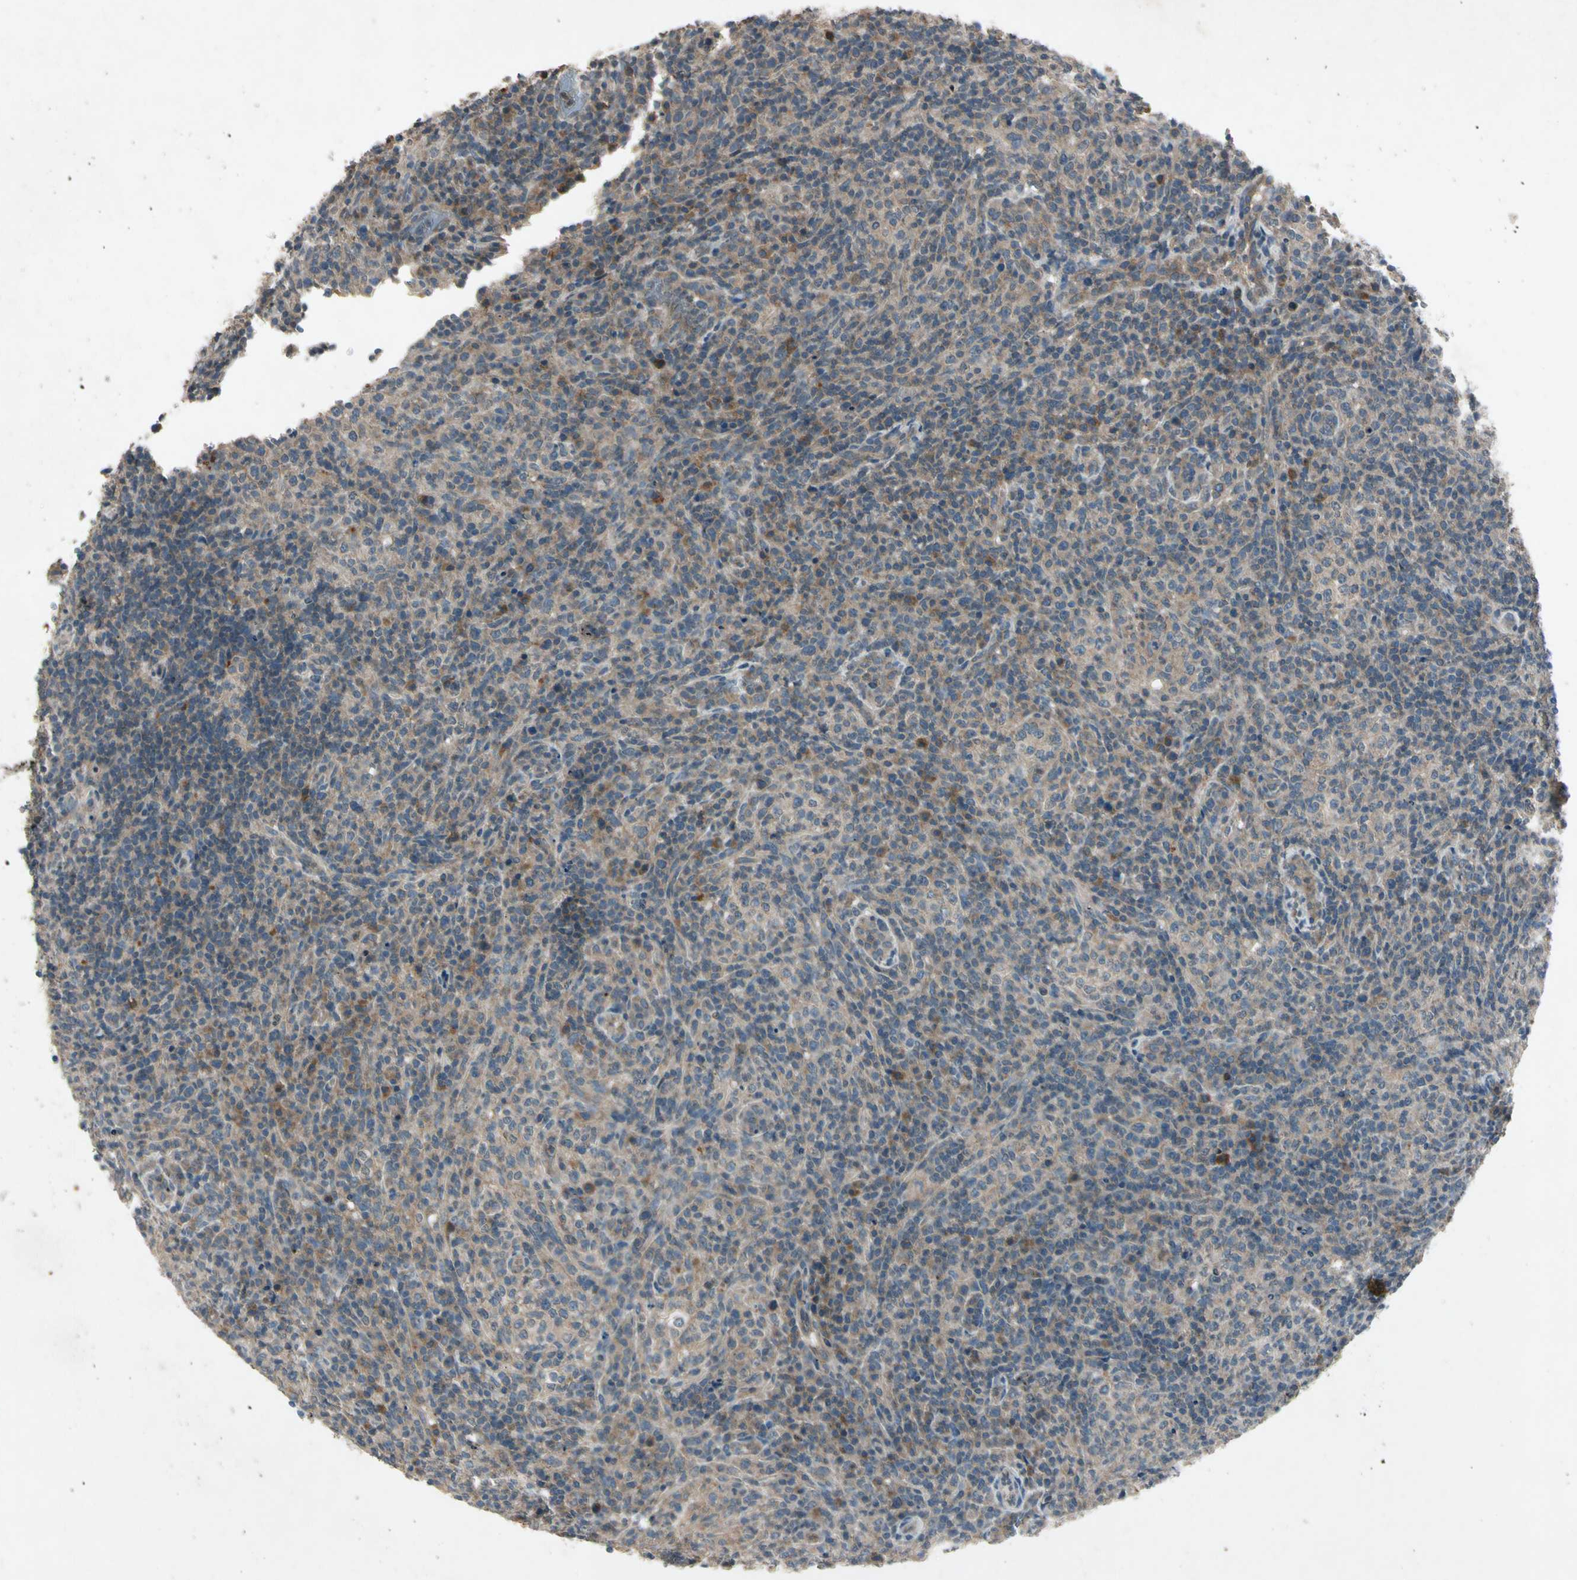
{"staining": {"intensity": "weak", "quantity": "25%-75%", "location": "cytoplasmic/membranous"}, "tissue": "lymphoma", "cell_type": "Tumor cells", "image_type": "cancer", "snomed": [{"axis": "morphology", "description": "Malignant lymphoma, non-Hodgkin's type, High grade"}, {"axis": "topography", "description": "Lymph node"}], "caption": "This micrograph shows immunohistochemistry (IHC) staining of human high-grade malignant lymphoma, non-Hodgkin's type, with low weak cytoplasmic/membranous expression in about 25%-75% of tumor cells.", "gene": "GPLD1", "patient": {"sex": "female", "age": 76}}